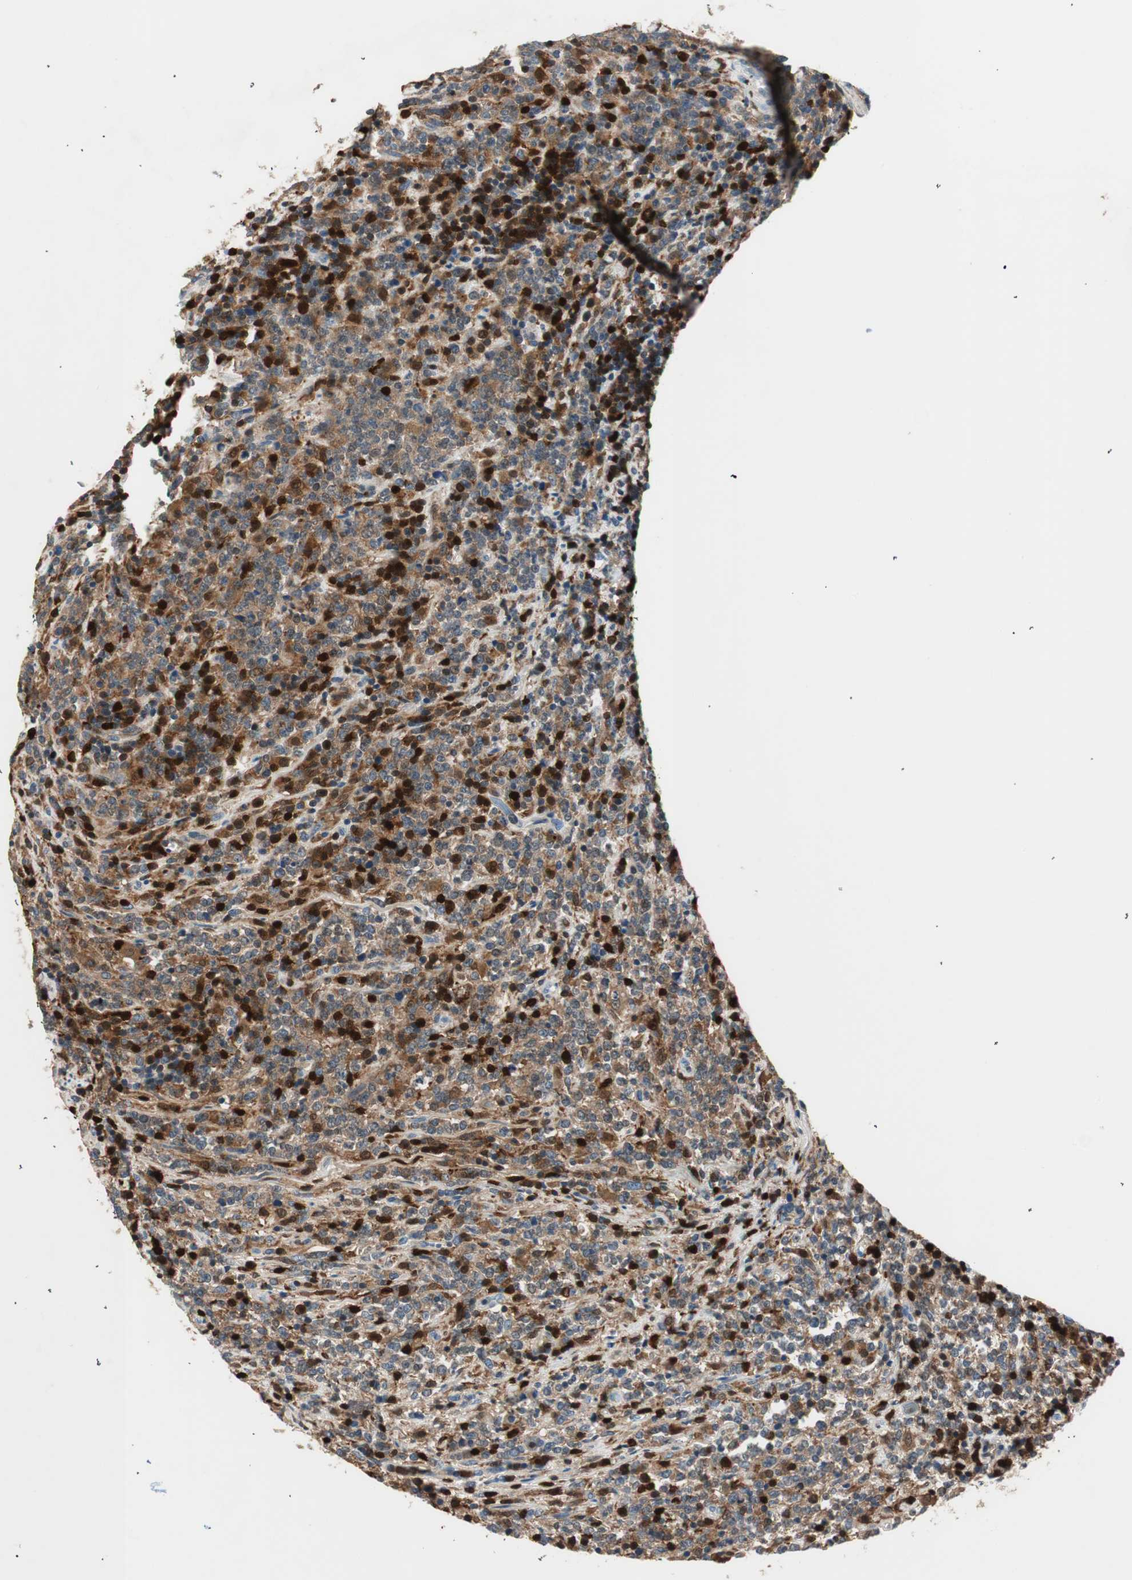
{"staining": {"intensity": "moderate", "quantity": "<25%", "location": "cytoplasmic/membranous"}, "tissue": "lymphoma", "cell_type": "Tumor cells", "image_type": "cancer", "snomed": [{"axis": "morphology", "description": "Malignant lymphoma, non-Hodgkin's type, High grade"}, {"axis": "topography", "description": "Soft tissue"}], "caption": "DAB (3,3'-diaminobenzidine) immunohistochemical staining of human high-grade malignant lymphoma, non-Hodgkin's type reveals moderate cytoplasmic/membranous protein staining in approximately <25% of tumor cells.", "gene": "COTL1", "patient": {"sex": "male", "age": 18}}